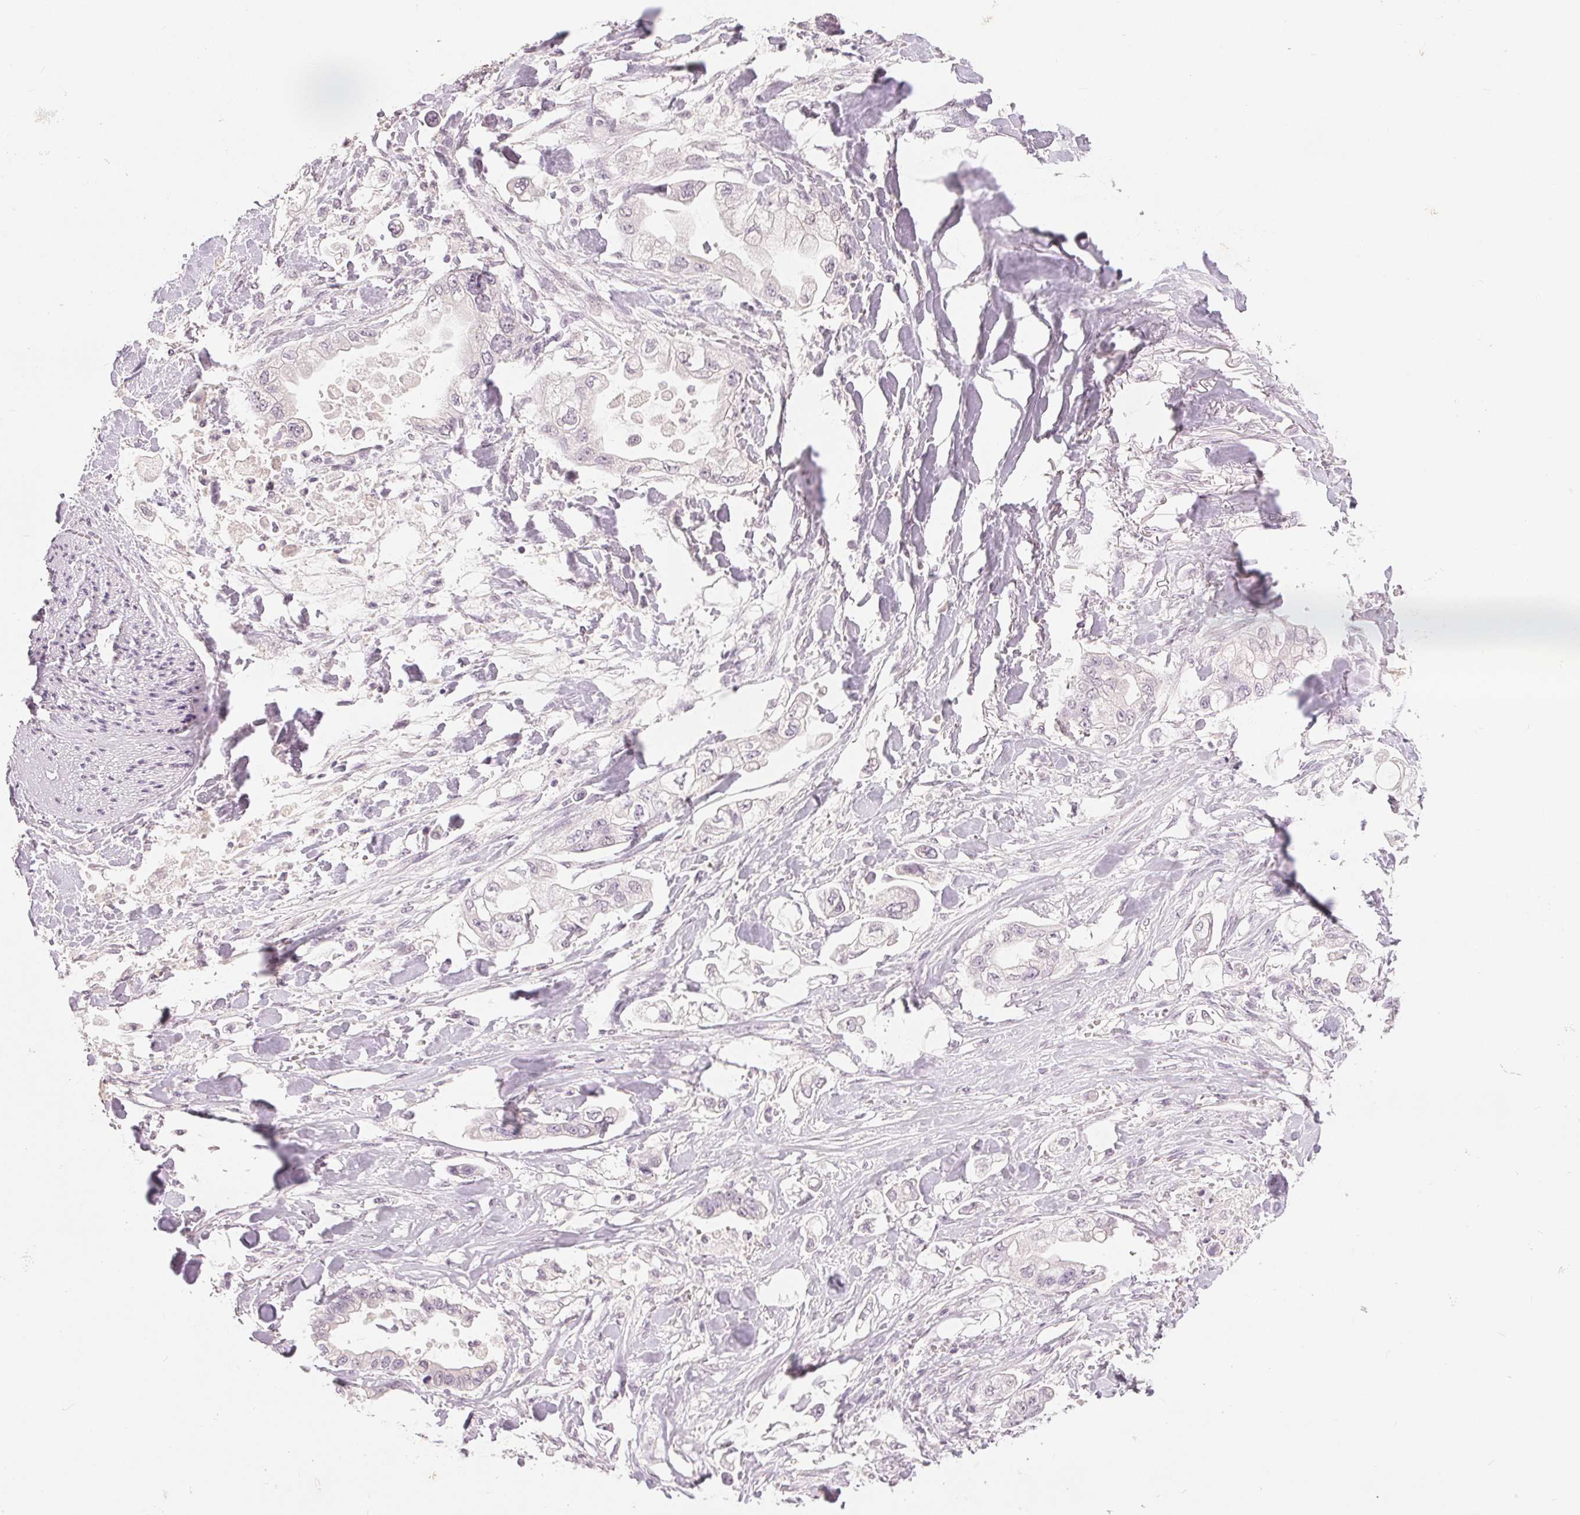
{"staining": {"intensity": "negative", "quantity": "none", "location": "none"}, "tissue": "stomach cancer", "cell_type": "Tumor cells", "image_type": "cancer", "snomed": [{"axis": "morphology", "description": "Adenocarcinoma, NOS"}, {"axis": "topography", "description": "Stomach"}], "caption": "Immunohistochemical staining of stomach cancer demonstrates no significant expression in tumor cells.", "gene": "SLC27A5", "patient": {"sex": "male", "age": 62}}